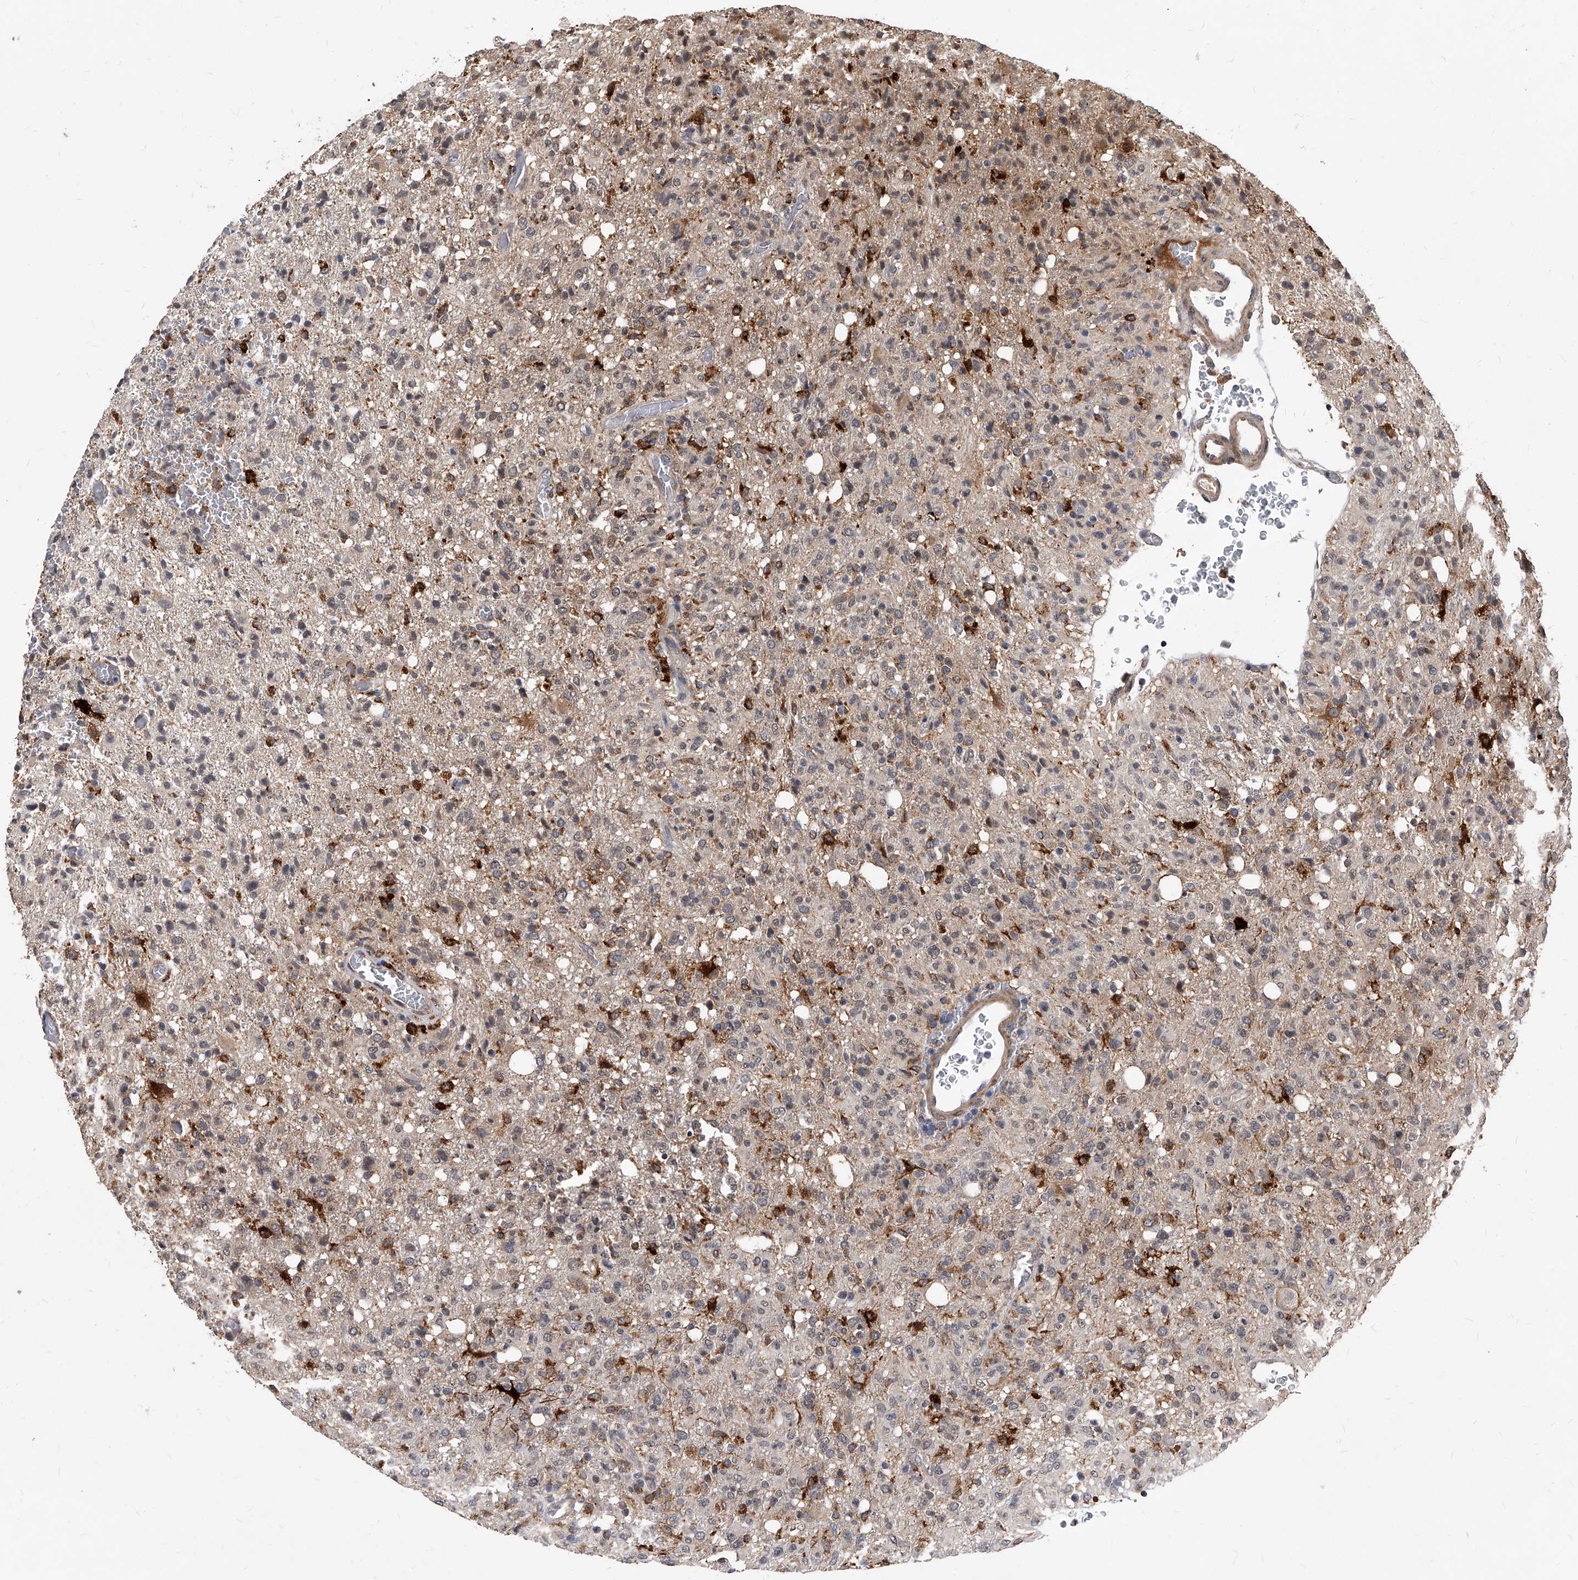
{"staining": {"intensity": "moderate", "quantity": "<25%", "location": "cytoplasmic/membranous"}, "tissue": "glioma", "cell_type": "Tumor cells", "image_type": "cancer", "snomed": [{"axis": "morphology", "description": "Glioma, malignant, High grade"}, {"axis": "topography", "description": "Brain"}], "caption": "Glioma tissue displays moderate cytoplasmic/membranous positivity in about <25% of tumor cells", "gene": "SOBP", "patient": {"sex": "female", "age": 57}}